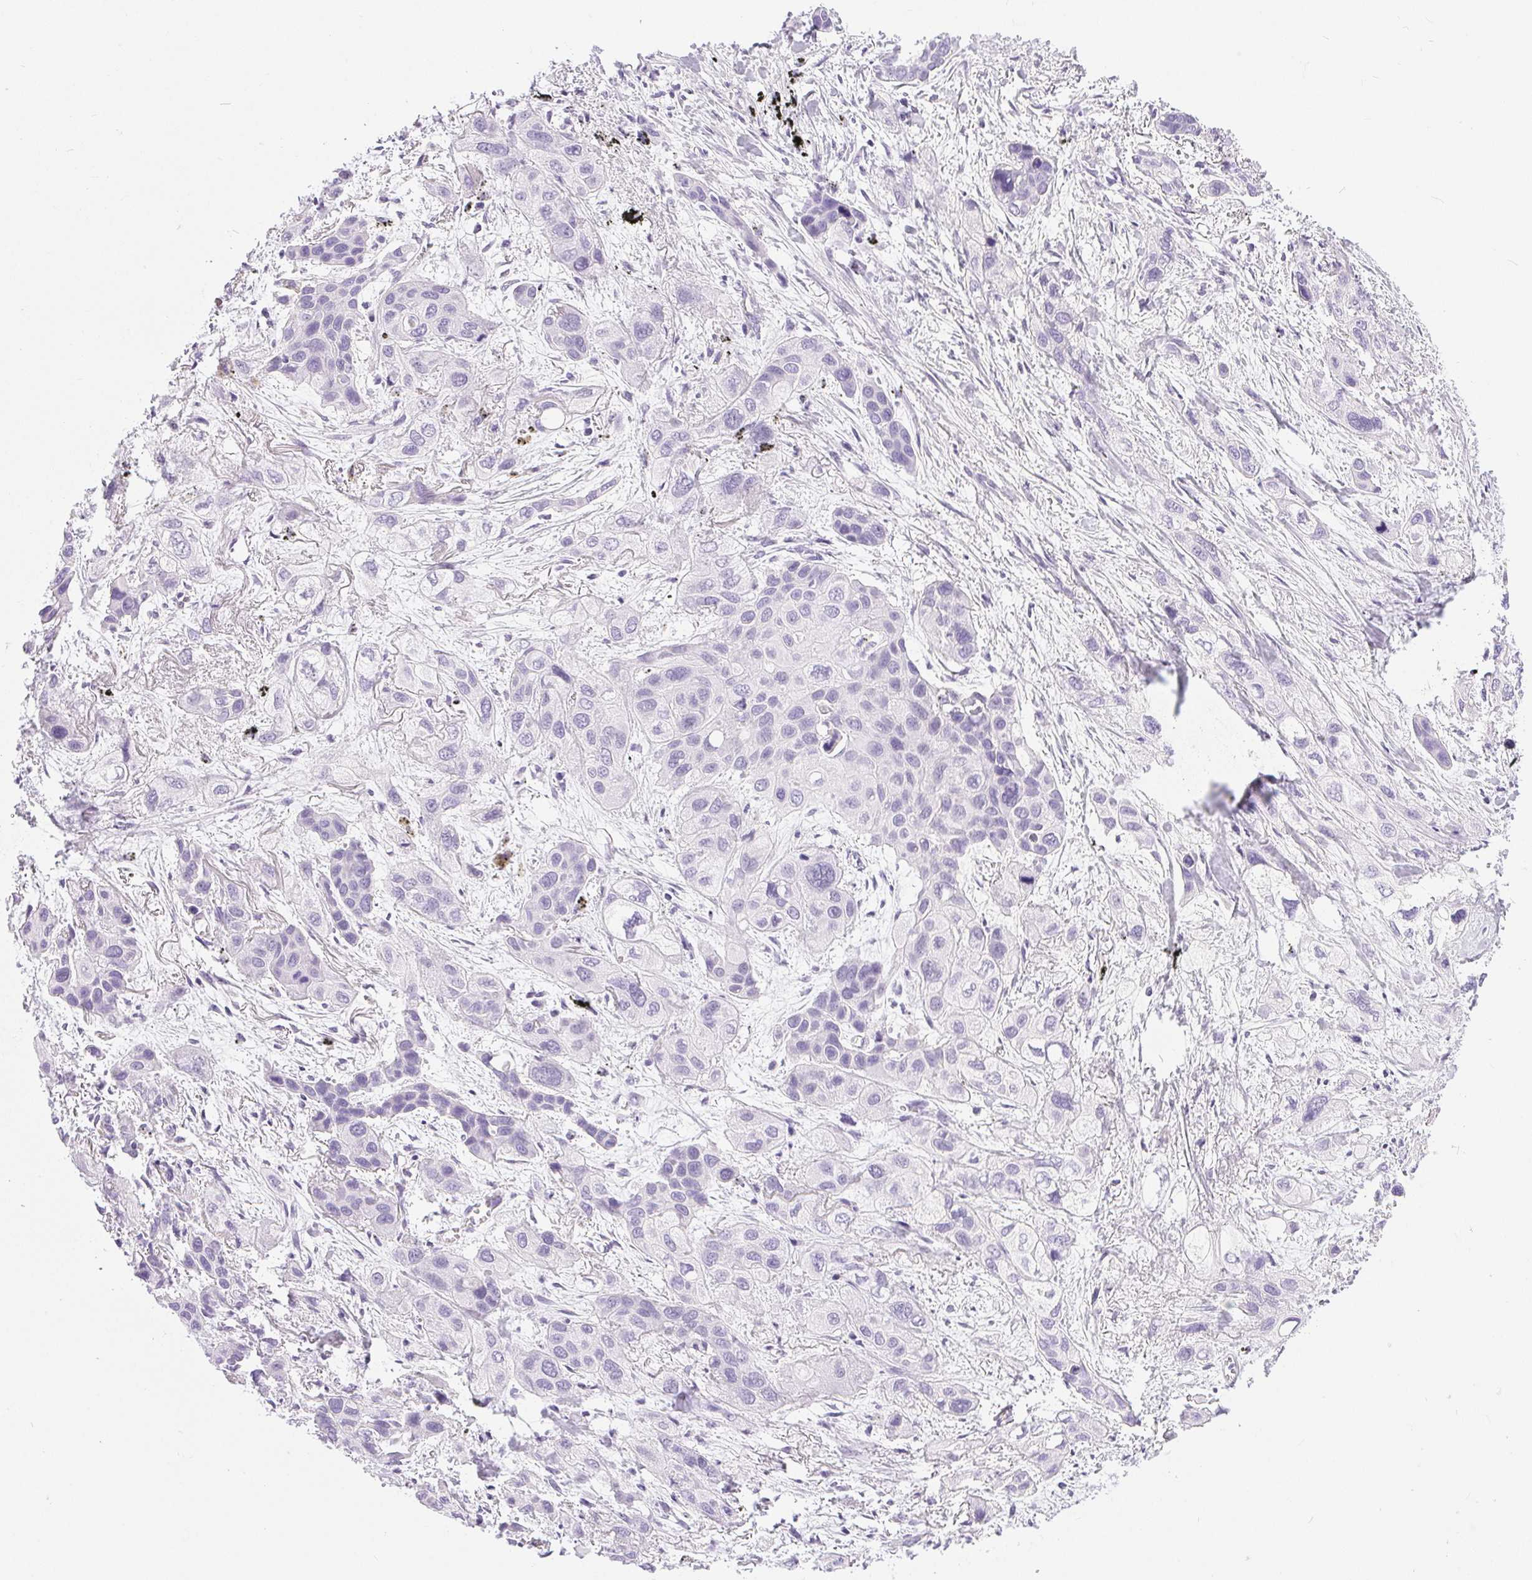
{"staining": {"intensity": "negative", "quantity": "none", "location": "none"}, "tissue": "lung cancer", "cell_type": "Tumor cells", "image_type": "cancer", "snomed": [{"axis": "morphology", "description": "Squamous cell carcinoma, NOS"}, {"axis": "morphology", "description": "Squamous cell carcinoma, metastatic, NOS"}, {"axis": "topography", "description": "Lung"}], "caption": "This is an immunohistochemistry (IHC) micrograph of human lung cancer. There is no expression in tumor cells.", "gene": "XDH", "patient": {"sex": "male", "age": 59}}